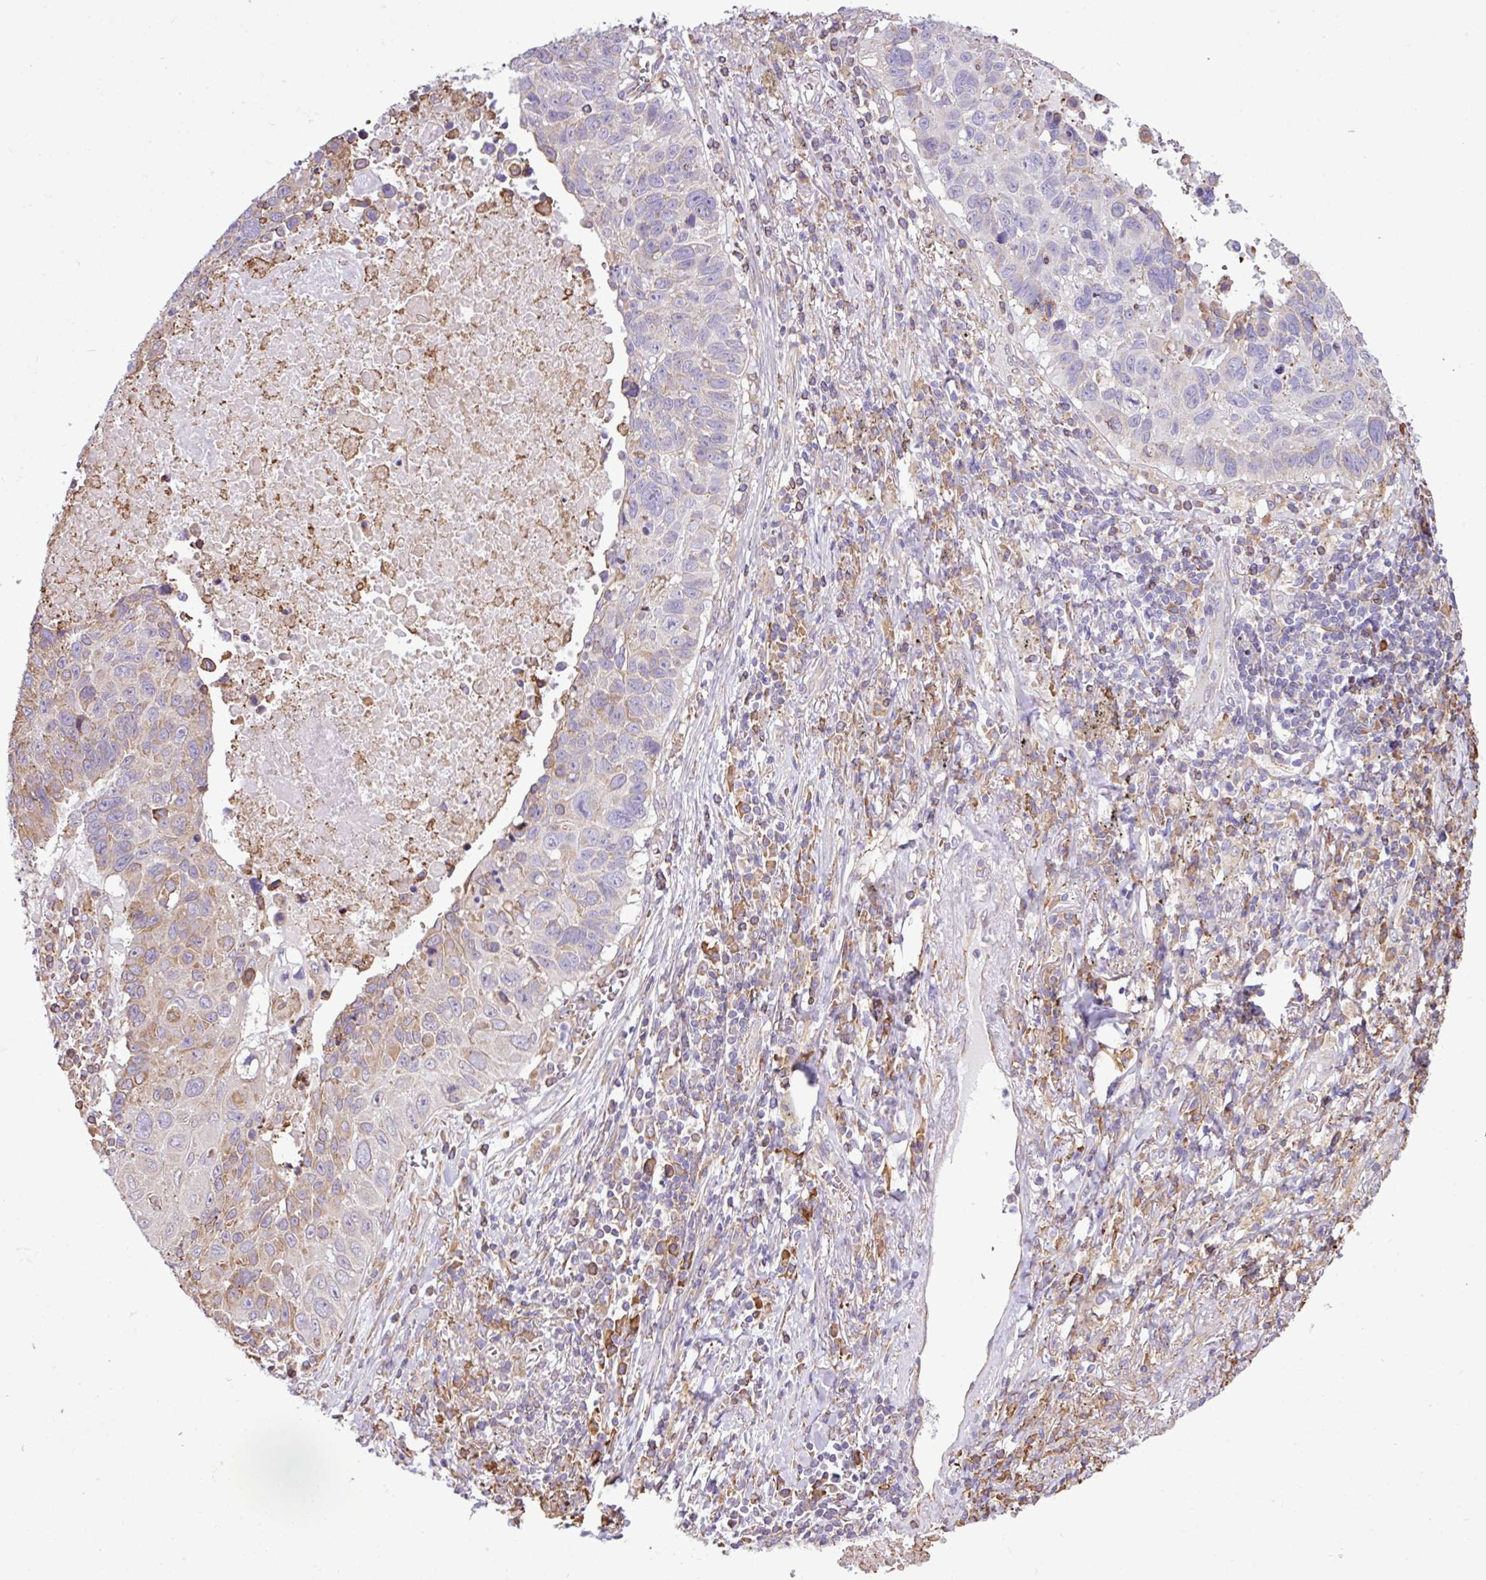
{"staining": {"intensity": "weak", "quantity": "<25%", "location": "cytoplasmic/membranous"}, "tissue": "lung cancer", "cell_type": "Tumor cells", "image_type": "cancer", "snomed": [{"axis": "morphology", "description": "Squamous cell carcinoma, NOS"}, {"axis": "topography", "description": "Lung"}], "caption": "The immunohistochemistry (IHC) histopathology image has no significant positivity in tumor cells of lung cancer tissue.", "gene": "ZSCAN5A", "patient": {"sex": "male", "age": 66}}